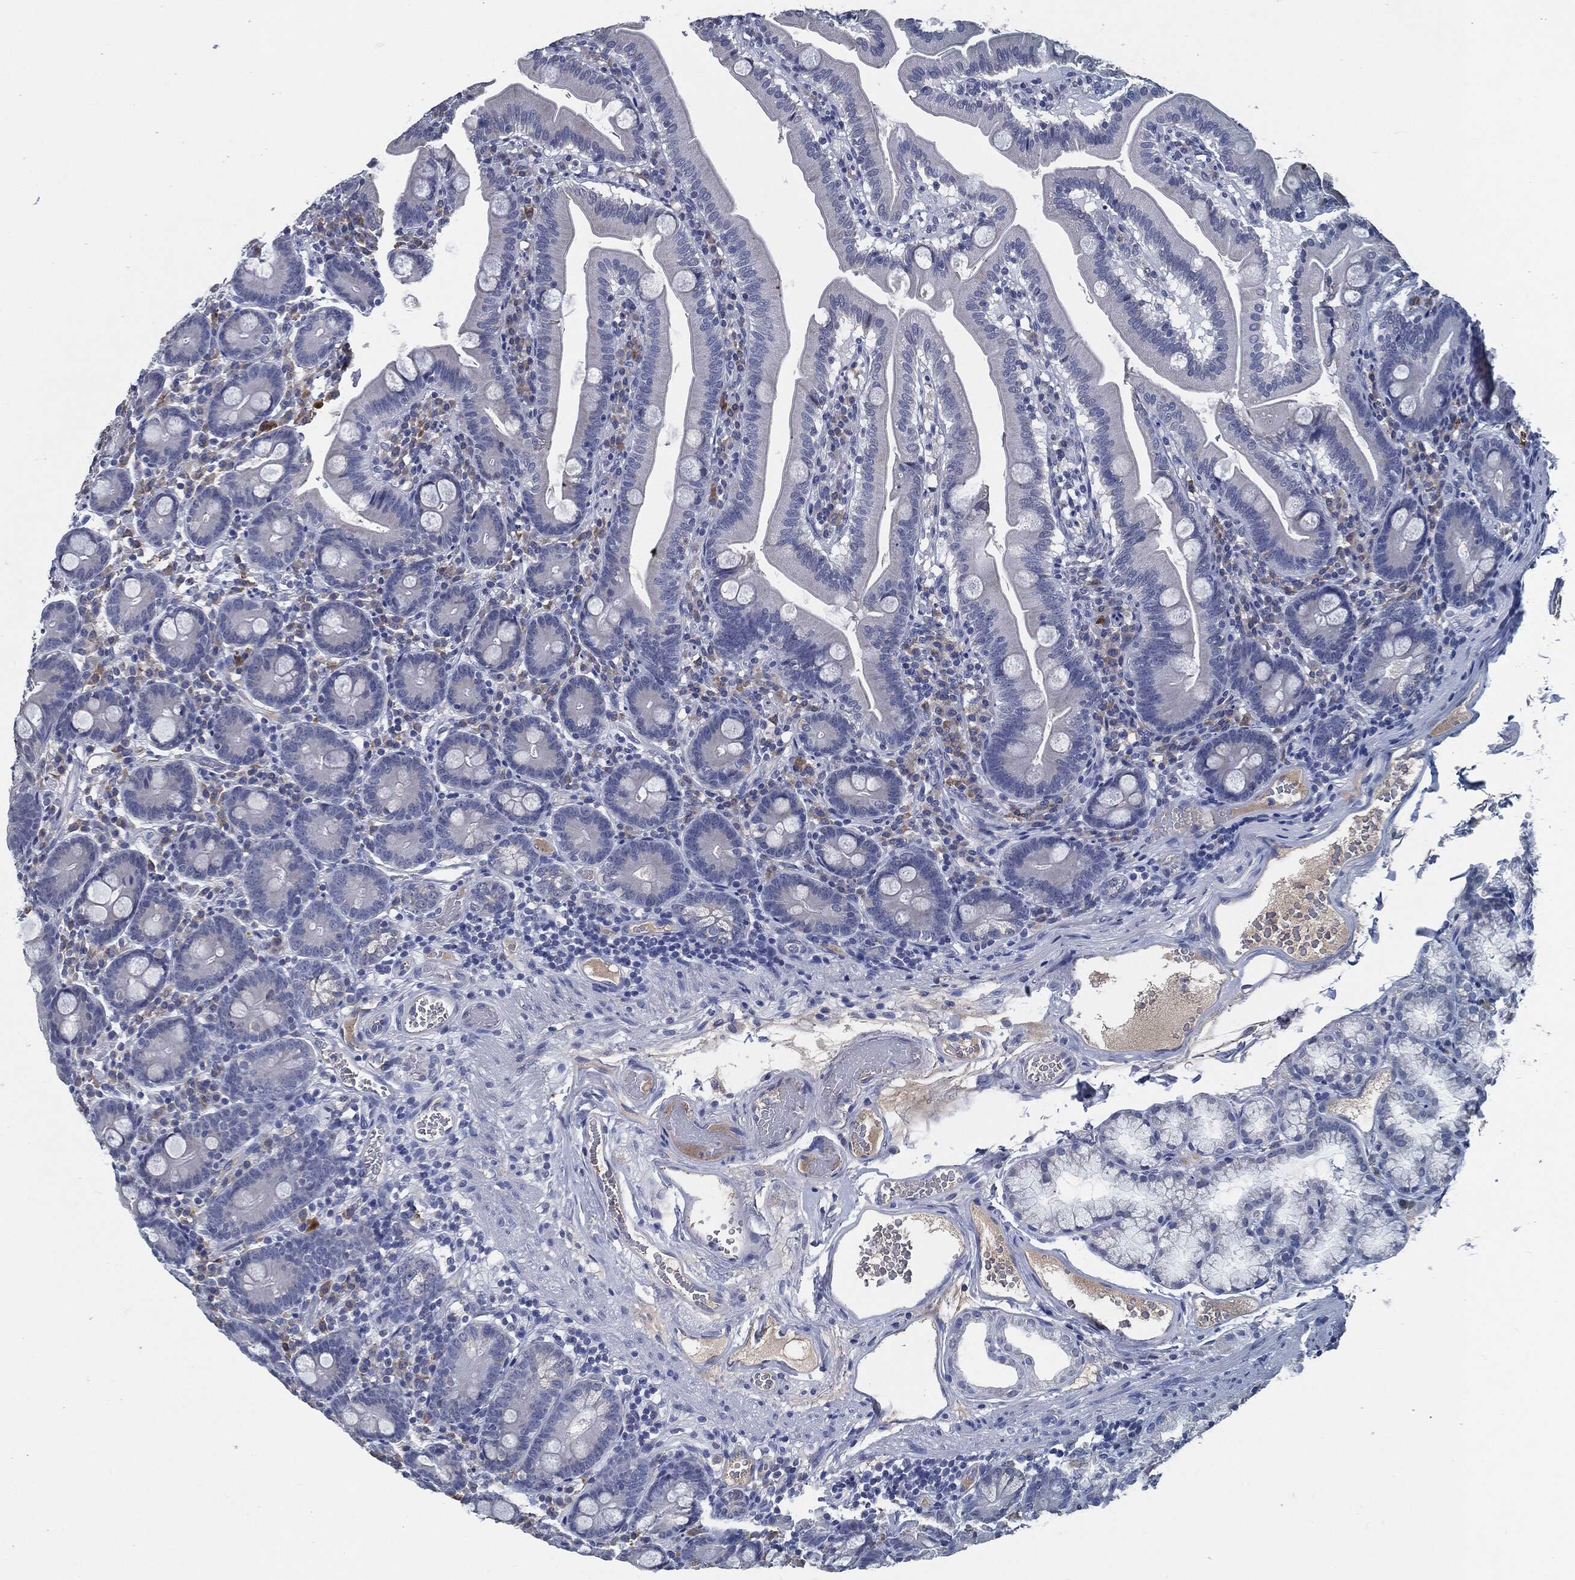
{"staining": {"intensity": "negative", "quantity": "none", "location": "none"}, "tissue": "duodenum", "cell_type": "Glandular cells", "image_type": "normal", "snomed": [{"axis": "morphology", "description": "Normal tissue, NOS"}, {"axis": "topography", "description": "Duodenum"}], "caption": "This is a micrograph of immunohistochemistry (IHC) staining of benign duodenum, which shows no expression in glandular cells.", "gene": "IL2RG", "patient": {"sex": "female", "age": 67}}